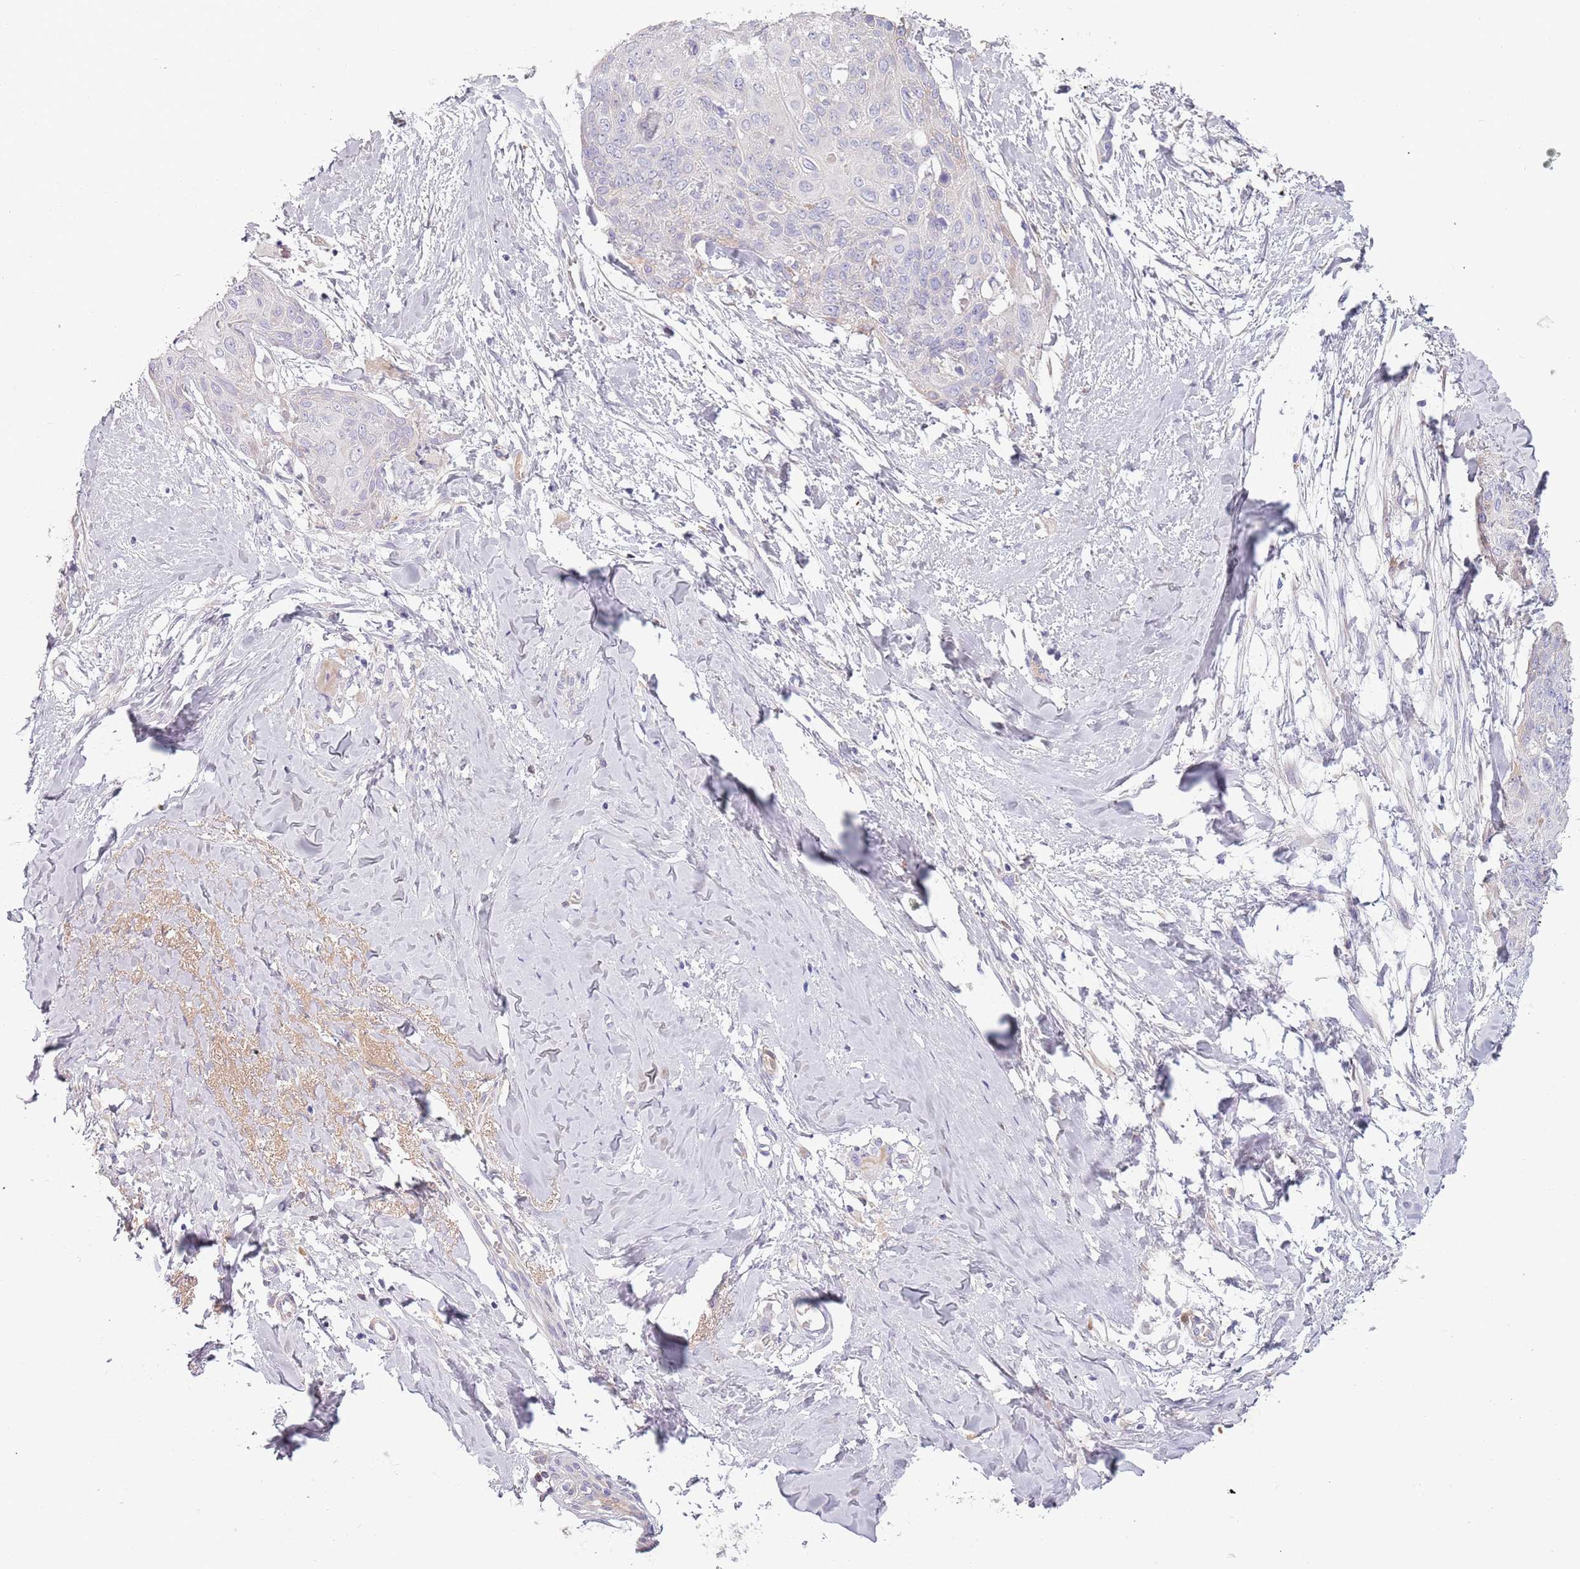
{"staining": {"intensity": "negative", "quantity": "none", "location": "none"}, "tissue": "skin cancer", "cell_type": "Tumor cells", "image_type": "cancer", "snomed": [{"axis": "morphology", "description": "Squamous cell carcinoma, NOS"}, {"axis": "topography", "description": "Skin"}, {"axis": "topography", "description": "Vulva"}], "caption": "There is no significant positivity in tumor cells of skin cancer (squamous cell carcinoma). (Stains: DAB (3,3'-diaminobenzidine) IHC with hematoxylin counter stain, Microscopy: brightfield microscopy at high magnification).", "gene": "TNFRSF6B", "patient": {"sex": "female", "age": 85}}